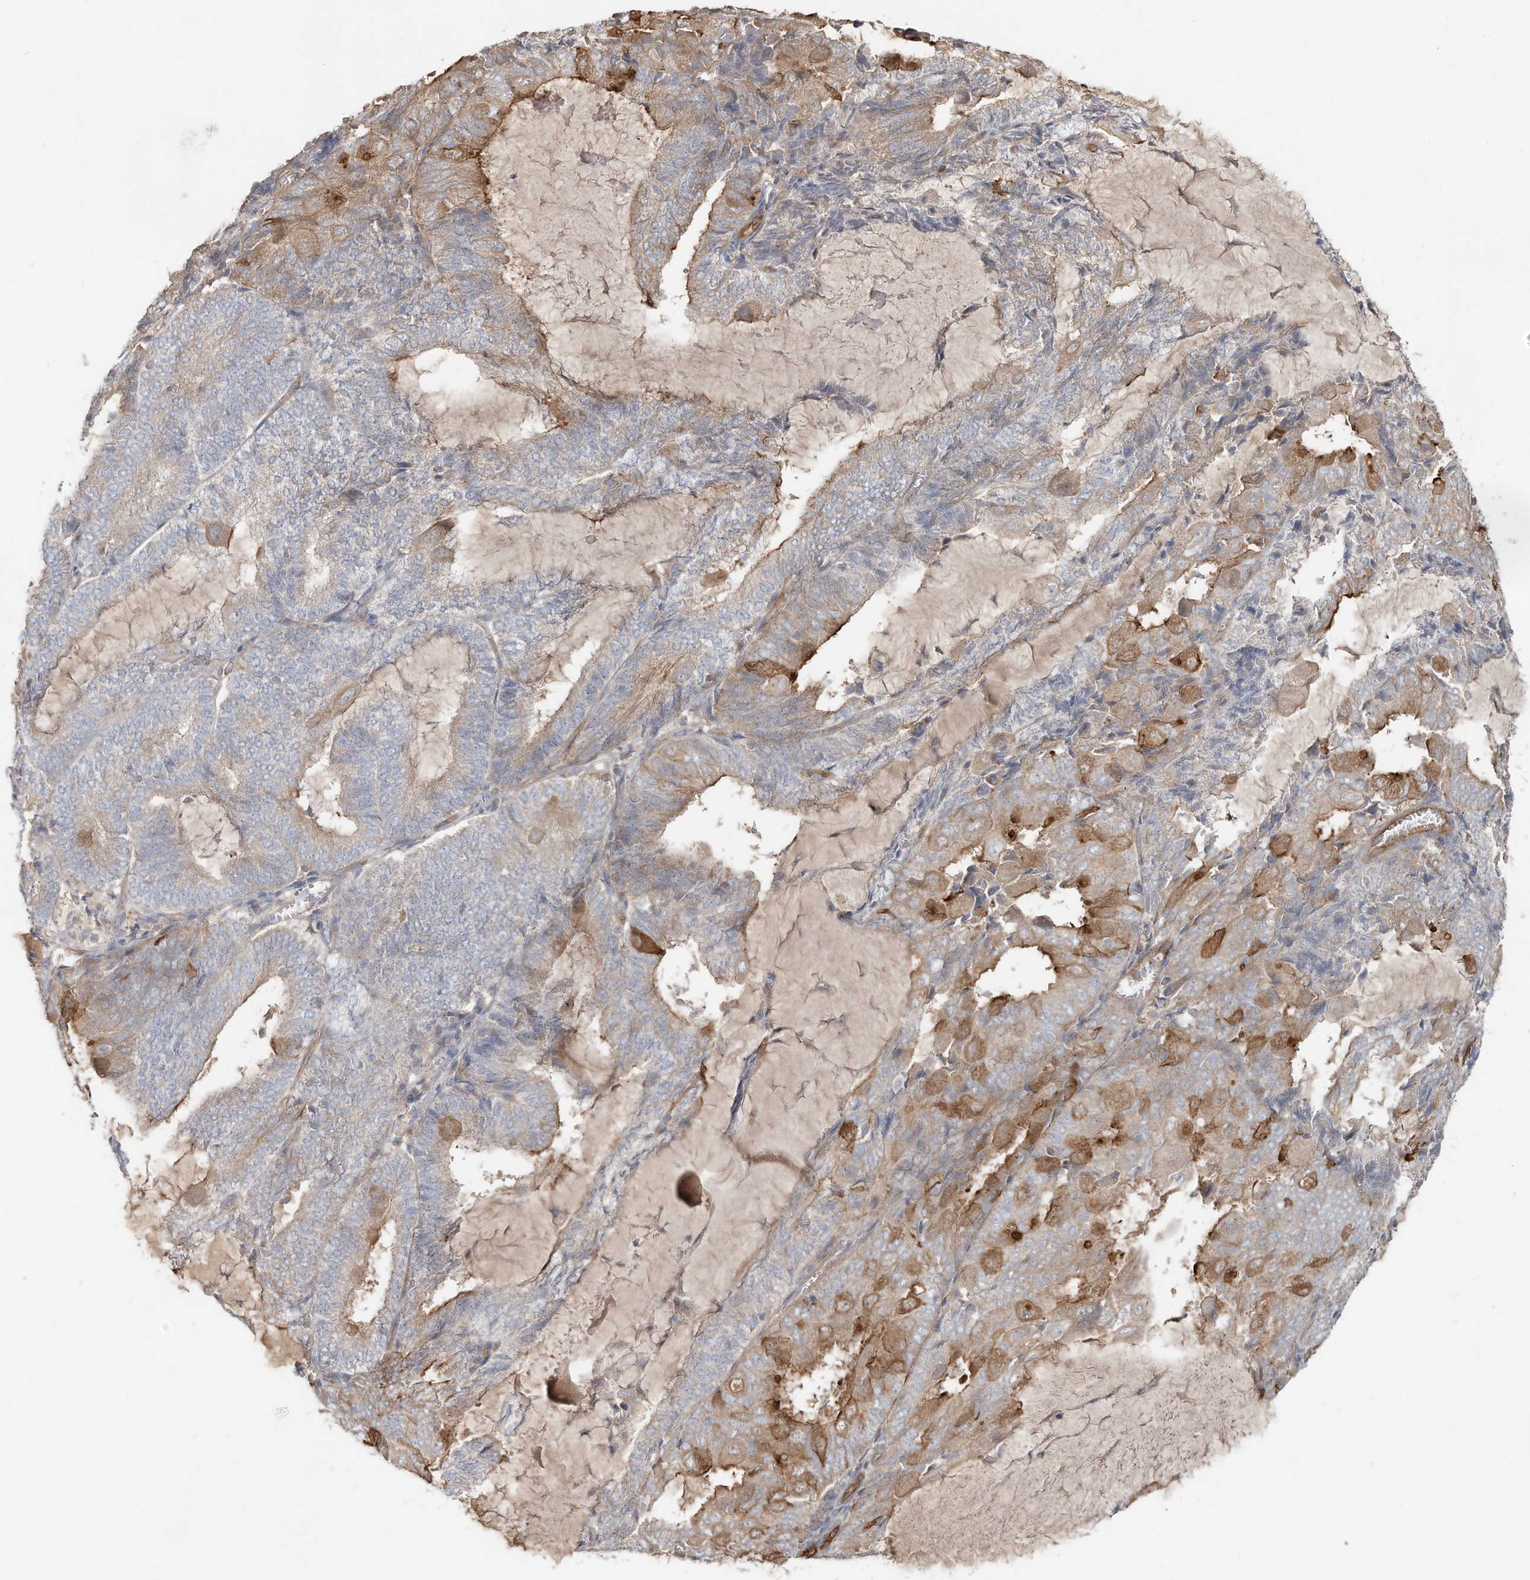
{"staining": {"intensity": "moderate", "quantity": "25%-75%", "location": "cytoplasmic/membranous"}, "tissue": "endometrial cancer", "cell_type": "Tumor cells", "image_type": "cancer", "snomed": [{"axis": "morphology", "description": "Adenocarcinoma, NOS"}, {"axis": "topography", "description": "Endometrium"}], "caption": "The image demonstrates immunohistochemical staining of endometrial adenocarcinoma. There is moderate cytoplasmic/membranous expression is seen in about 25%-75% of tumor cells.", "gene": "HTR5A", "patient": {"sex": "female", "age": 81}}